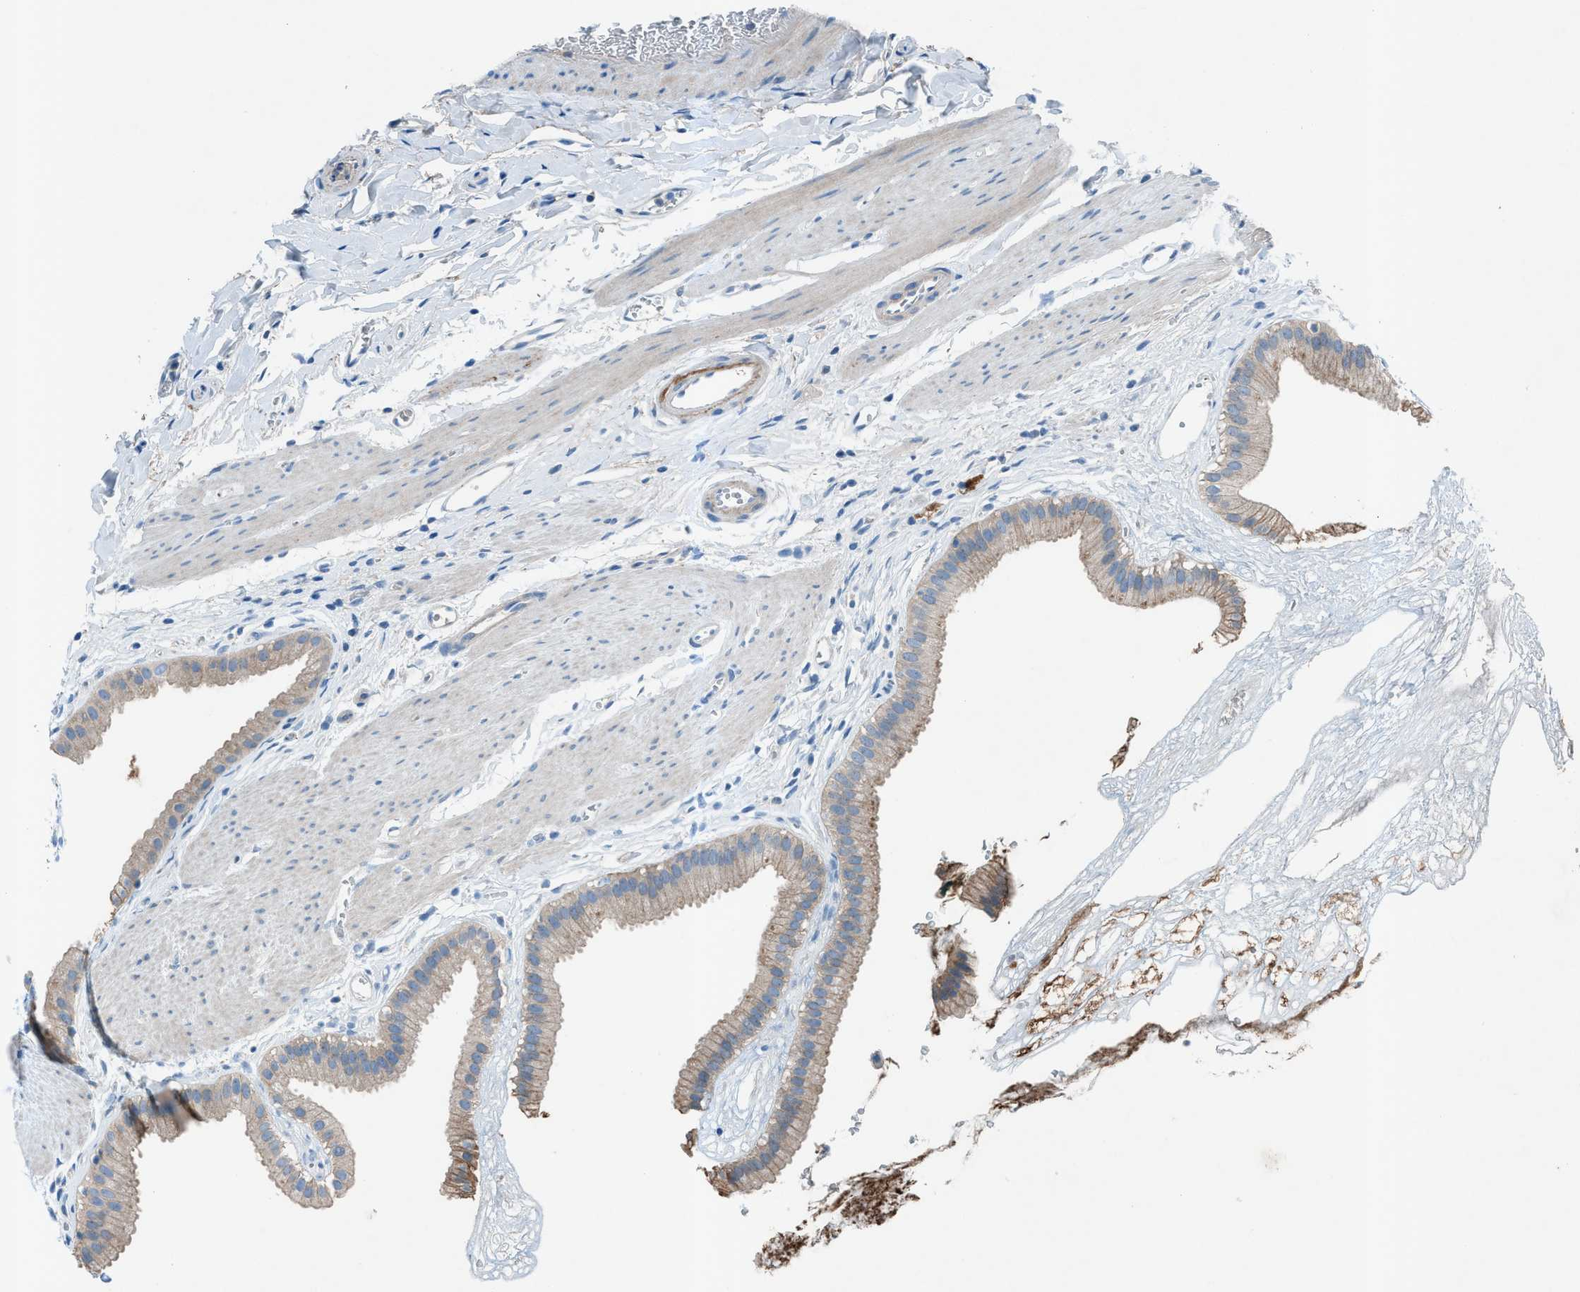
{"staining": {"intensity": "weak", "quantity": "25%-75%", "location": "cytoplasmic/membranous"}, "tissue": "gallbladder", "cell_type": "Glandular cells", "image_type": "normal", "snomed": [{"axis": "morphology", "description": "Normal tissue, NOS"}, {"axis": "topography", "description": "Gallbladder"}], "caption": "Immunohistochemical staining of normal human gallbladder shows weak cytoplasmic/membranous protein staining in approximately 25%-75% of glandular cells.", "gene": "C5AR2", "patient": {"sex": "female", "age": 64}}